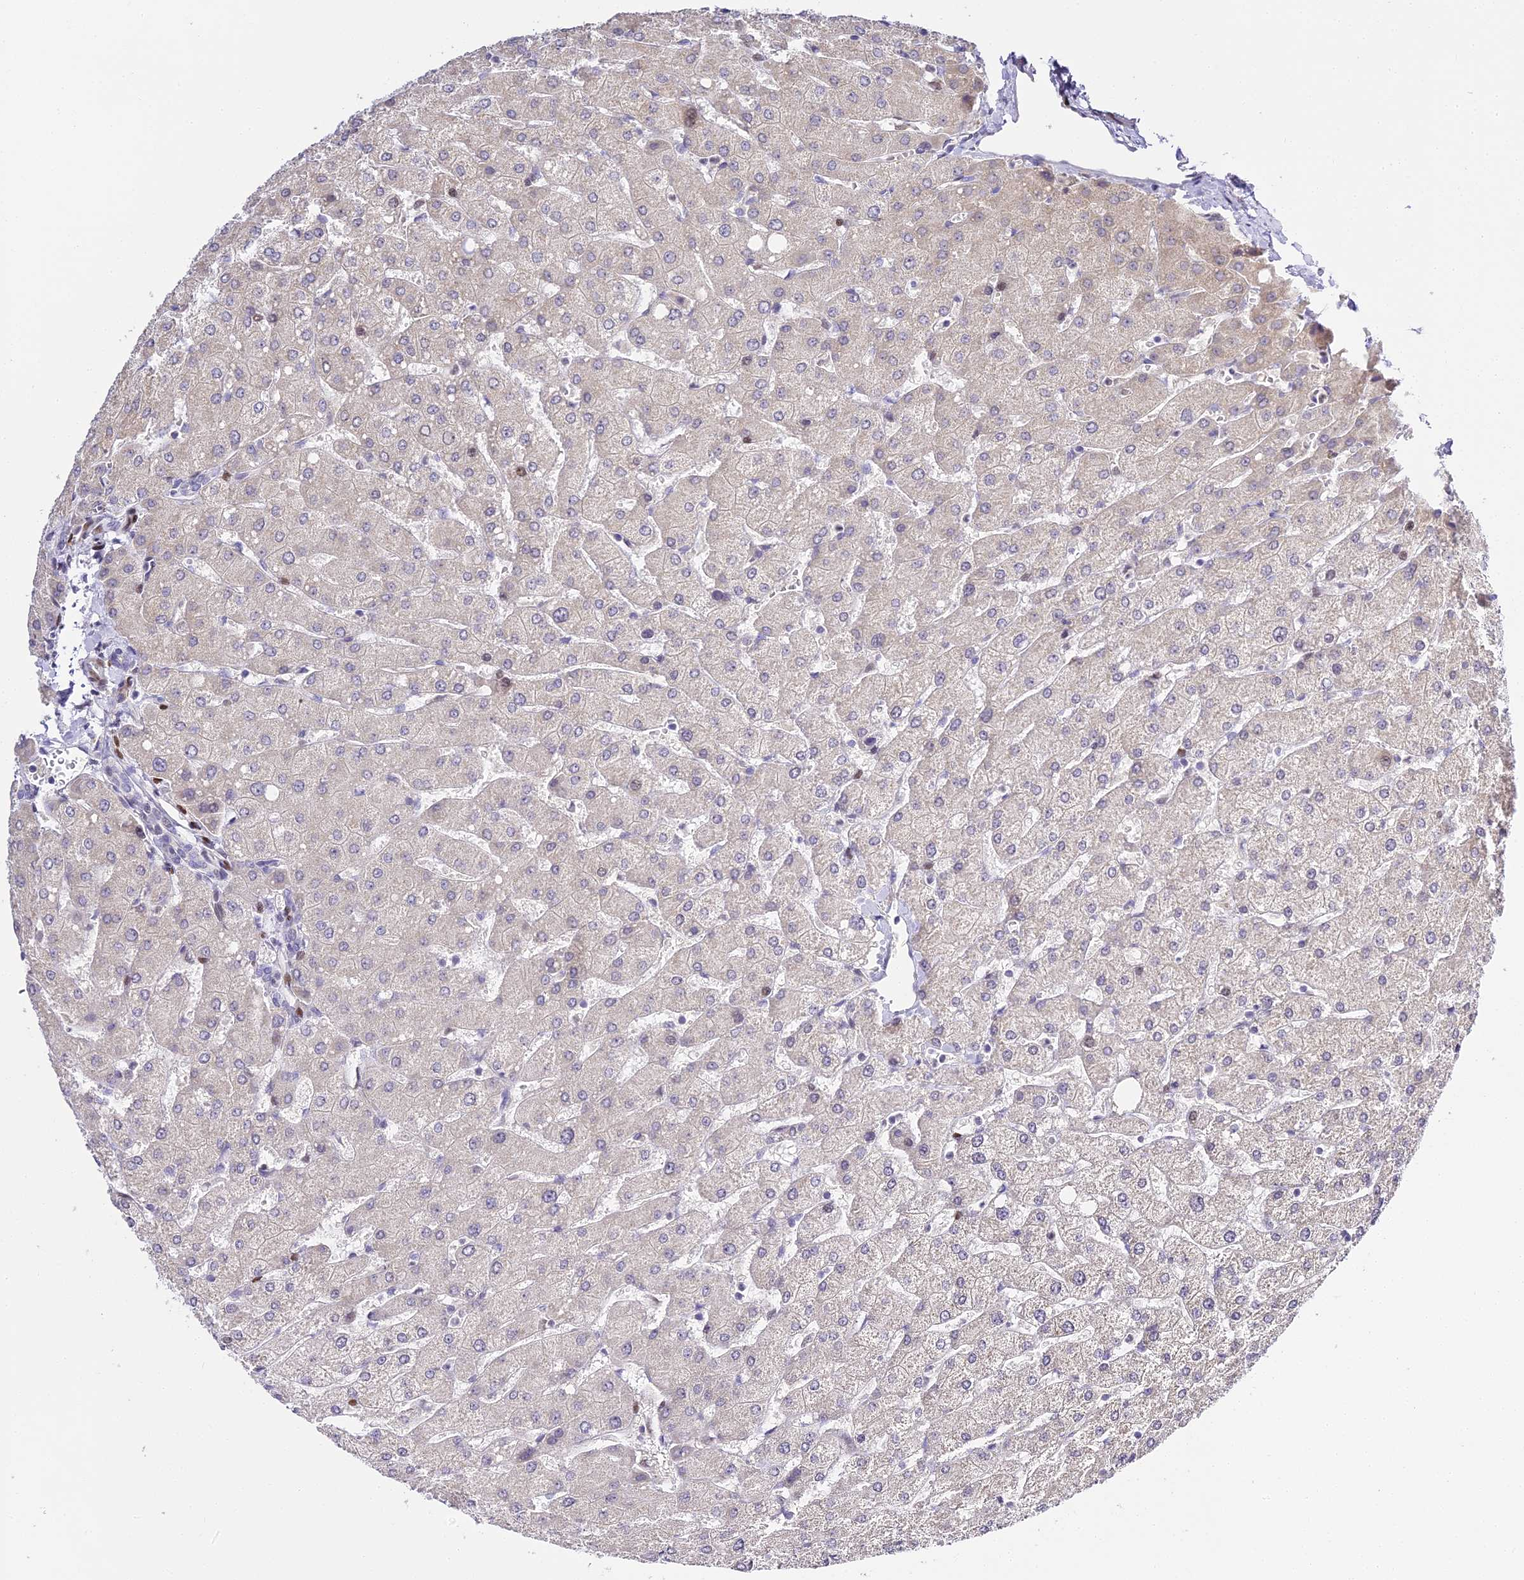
{"staining": {"intensity": "negative", "quantity": "none", "location": "none"}, "tissue": "liver", "cell_type": "Cholangiocytes", "image_type": "normal", "snomed": [{"axis": "morphology", "description": "Normal tissue, NOS"}, {"axis": "topography", "description": "Liver"}], "caption": "IHC of benign liver demonstrates no expression in cholangiocytes.", "gene": "SERP1", "patient": {"sex": "male", "age": 55}}